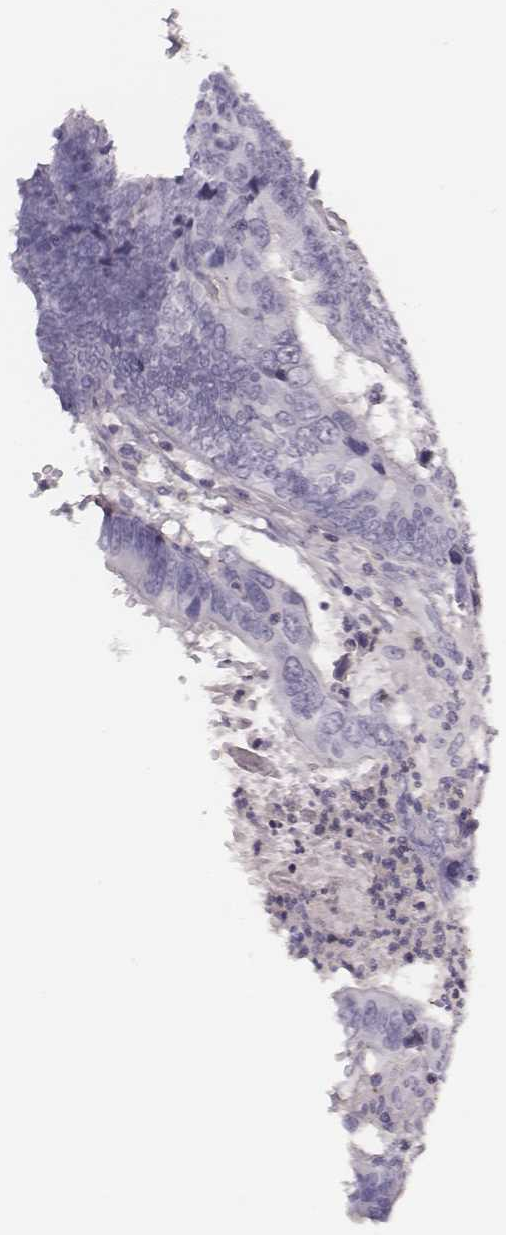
{"staining": {"intensity": "negative", "quantity": "none", "location": "none"}, "tissue": "colorectal cancer", "cell_type": "Tumor cells", "image_type": "cancer", "snomed": [{"axis": "morphology", "description": "Adenocarcinoma, NOS"}, {"axis": "topography", "description": "Colon"}], "caption": "Tumor cells show no significant protein expression in adenocarcinoma (colorectal).", "gene": "ZNF365", "patient": {"sex": "female", "age": 82}}